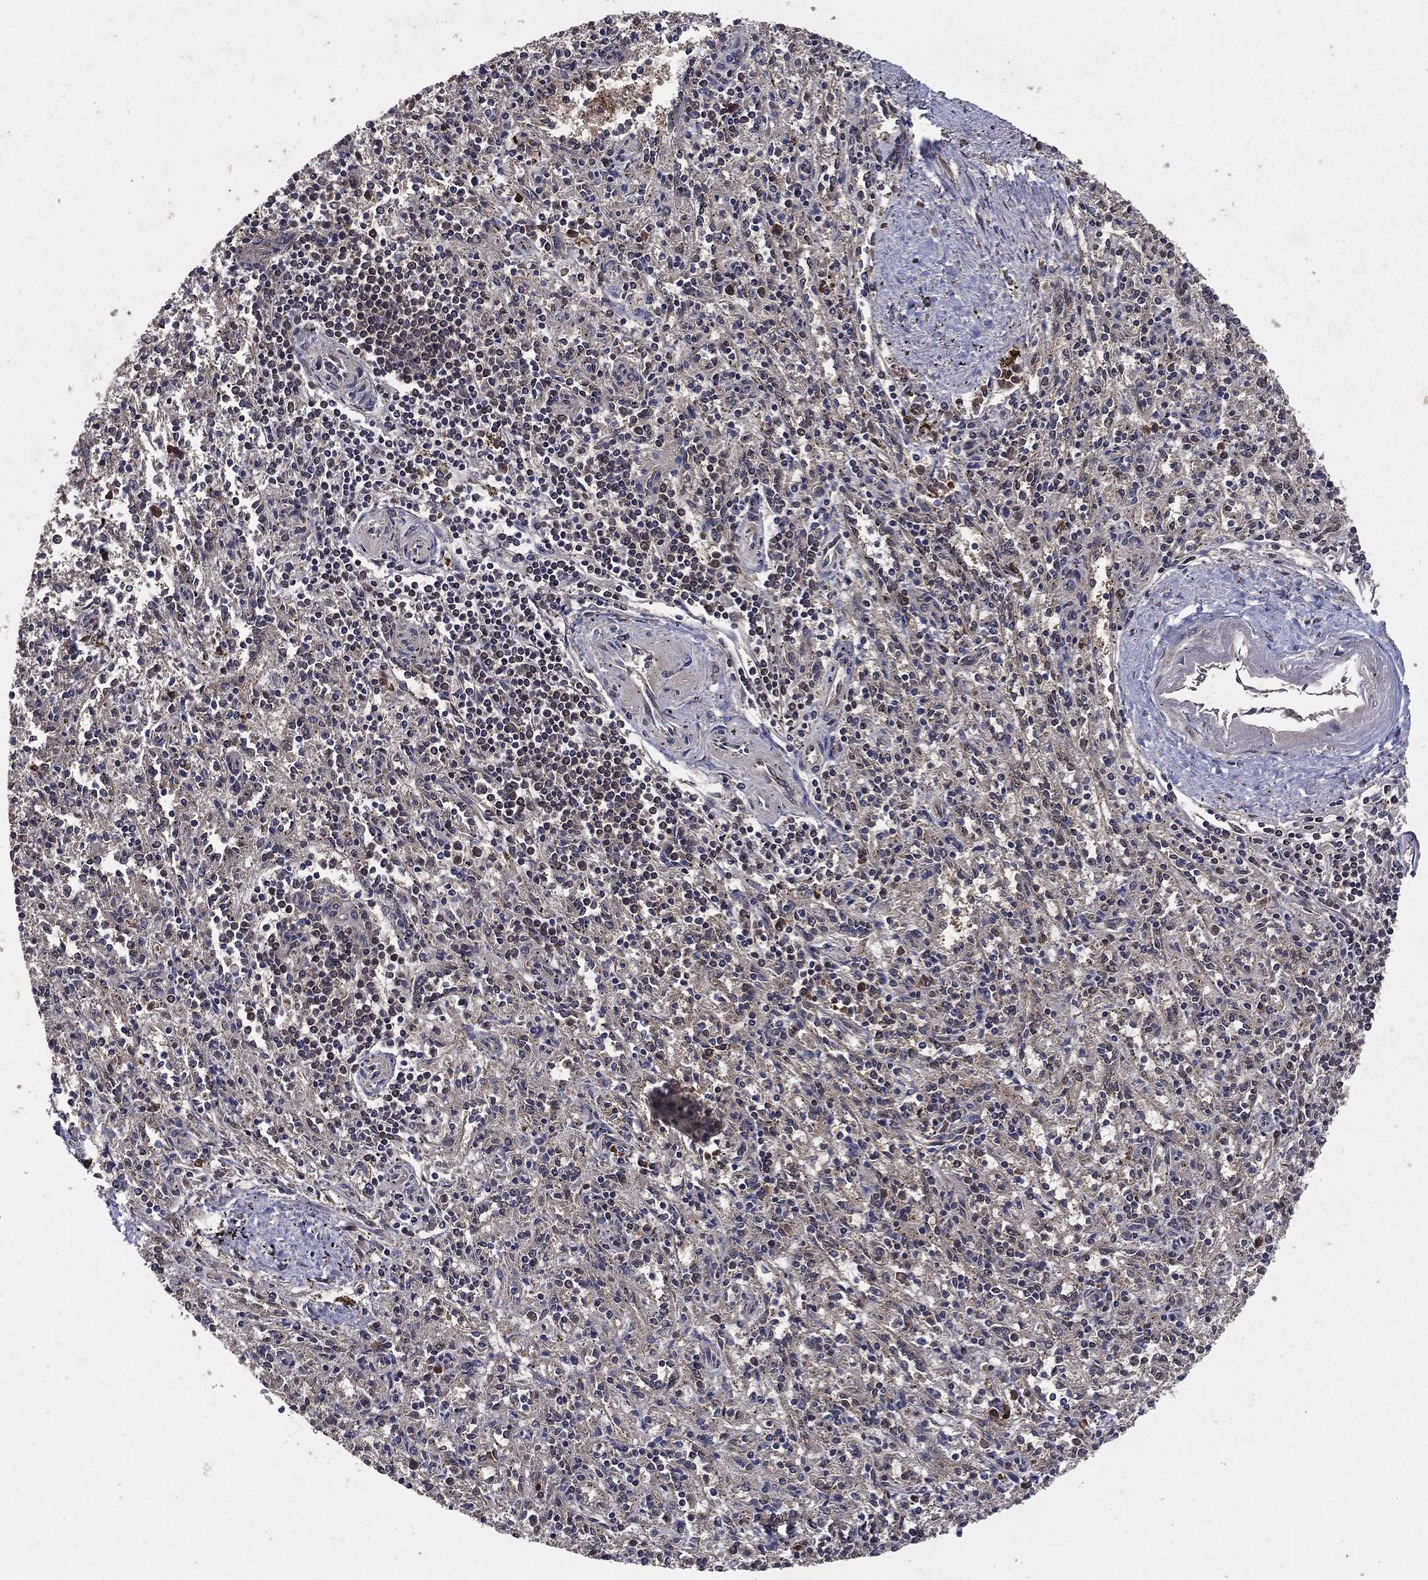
{"staining": {"intensity": "negative", "quantity": "none", "location": "none"}, "tissue": "spleen", "cell_type": "Cells in red pulp", "image_type": "normal", "snomed": [{"axis": "morphology", "description": "Normal tissue, NOS"}, {"axis": "topography", "description": "Spleen"}], "caption": "DAB (3,3'-diaminobenzidine) immunohistochemical staining of benign human spleen displays no significant staining in cells in red pulp.", "gene": "FGD1", "patient": {"sex": "male", "age": 69}}